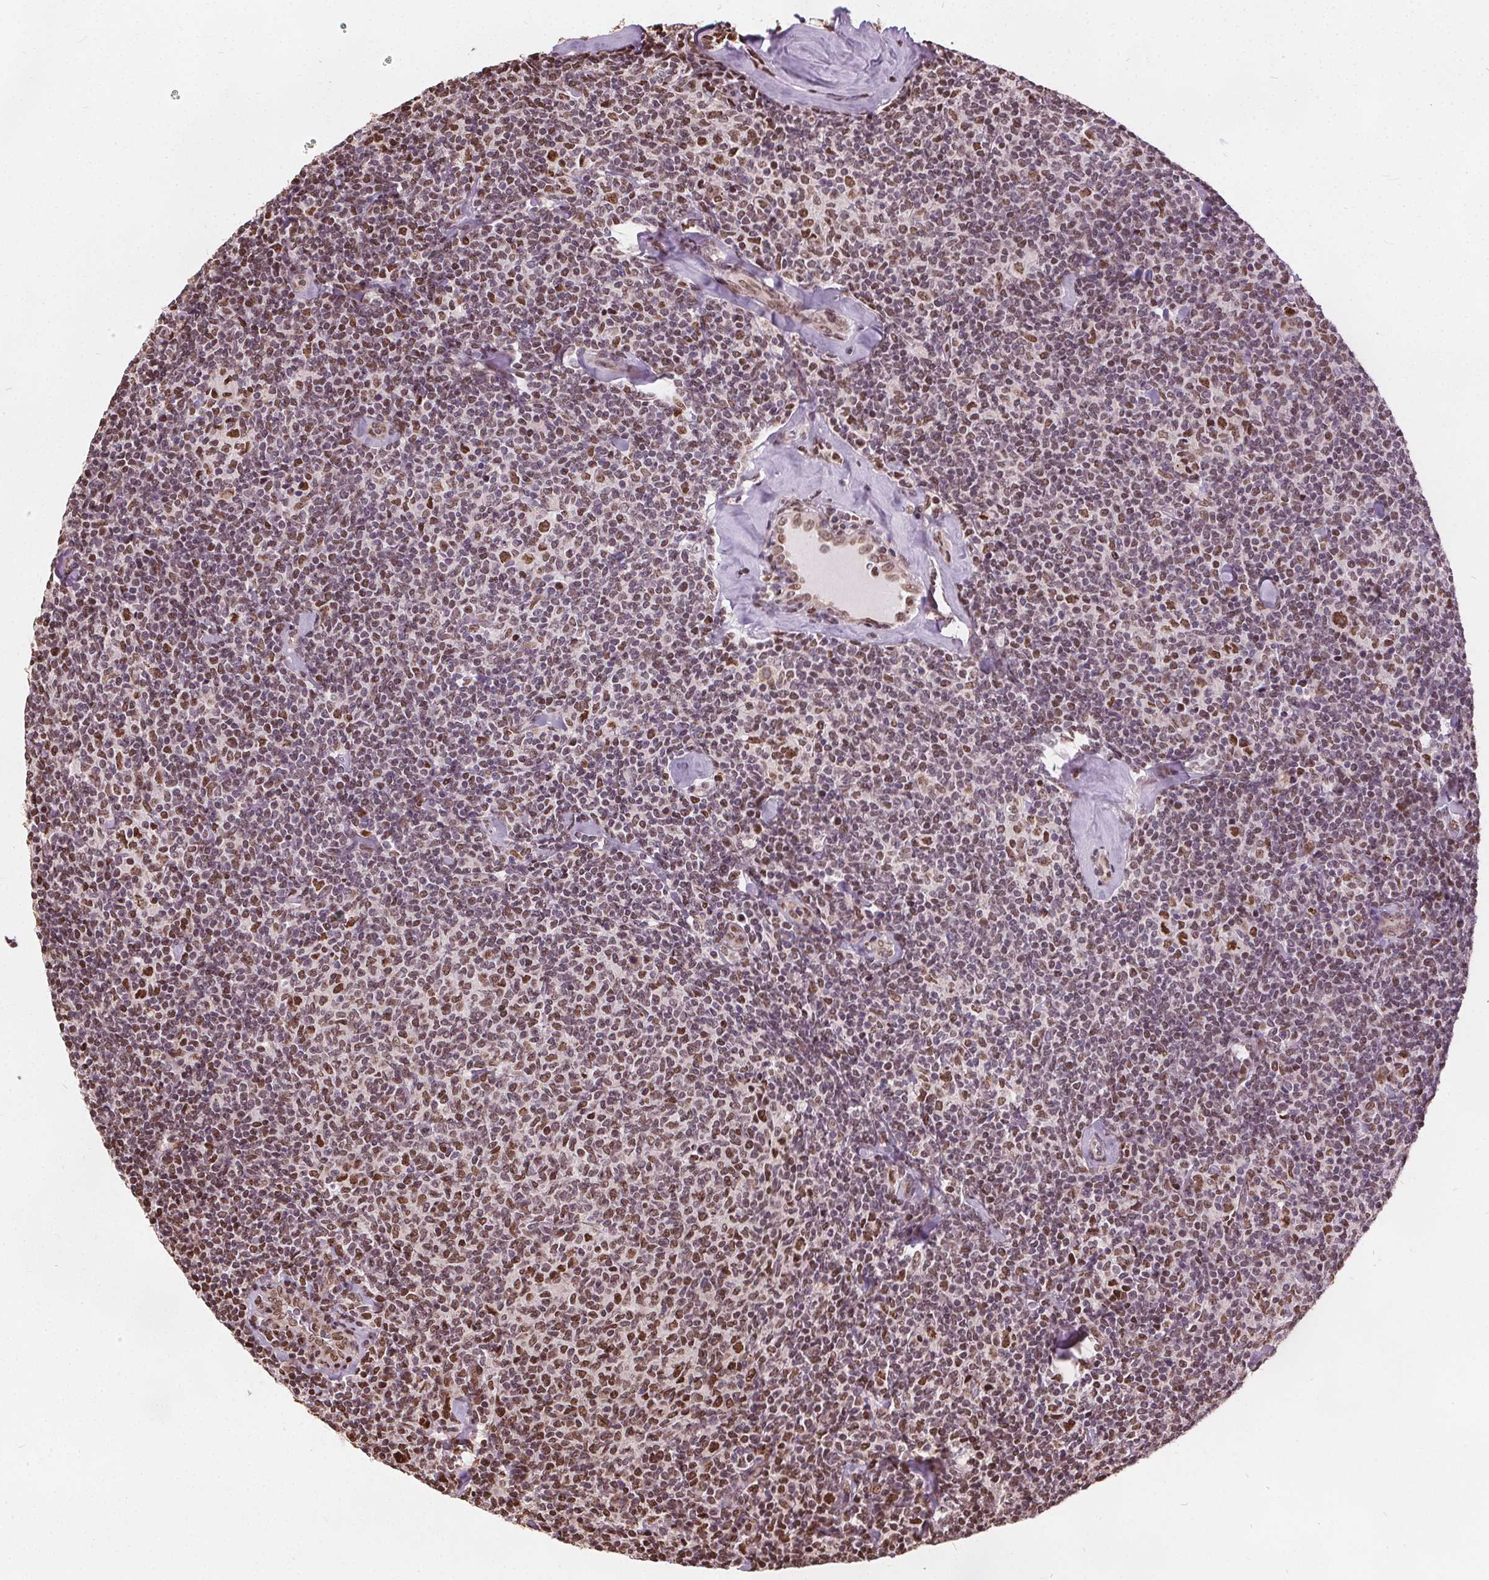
{"staining": {"intensity": "moderate", "quantity": ">75%", "location": "nuclear"}, "tissue": "lymphoma", "cell_type": "Tumor cells", "image_type": "cancer", "snomed": [{"axis": "morphology", "description": "Malignant lymphoma, non-Hodgkin's type, Low grade"}, {"axis": "topography", "description": "Lymph node"}], "caption": "Malignant lymphoma, non-Hodgkin's type (low-grade) stained with DAB (3,3'-diaminobenzidine) IHC shows medium levels of moderate nuclear staining in about >75% of tumor cells.", "gene": "ISLR2", "patient": {"sex": "female", "age": 56}}